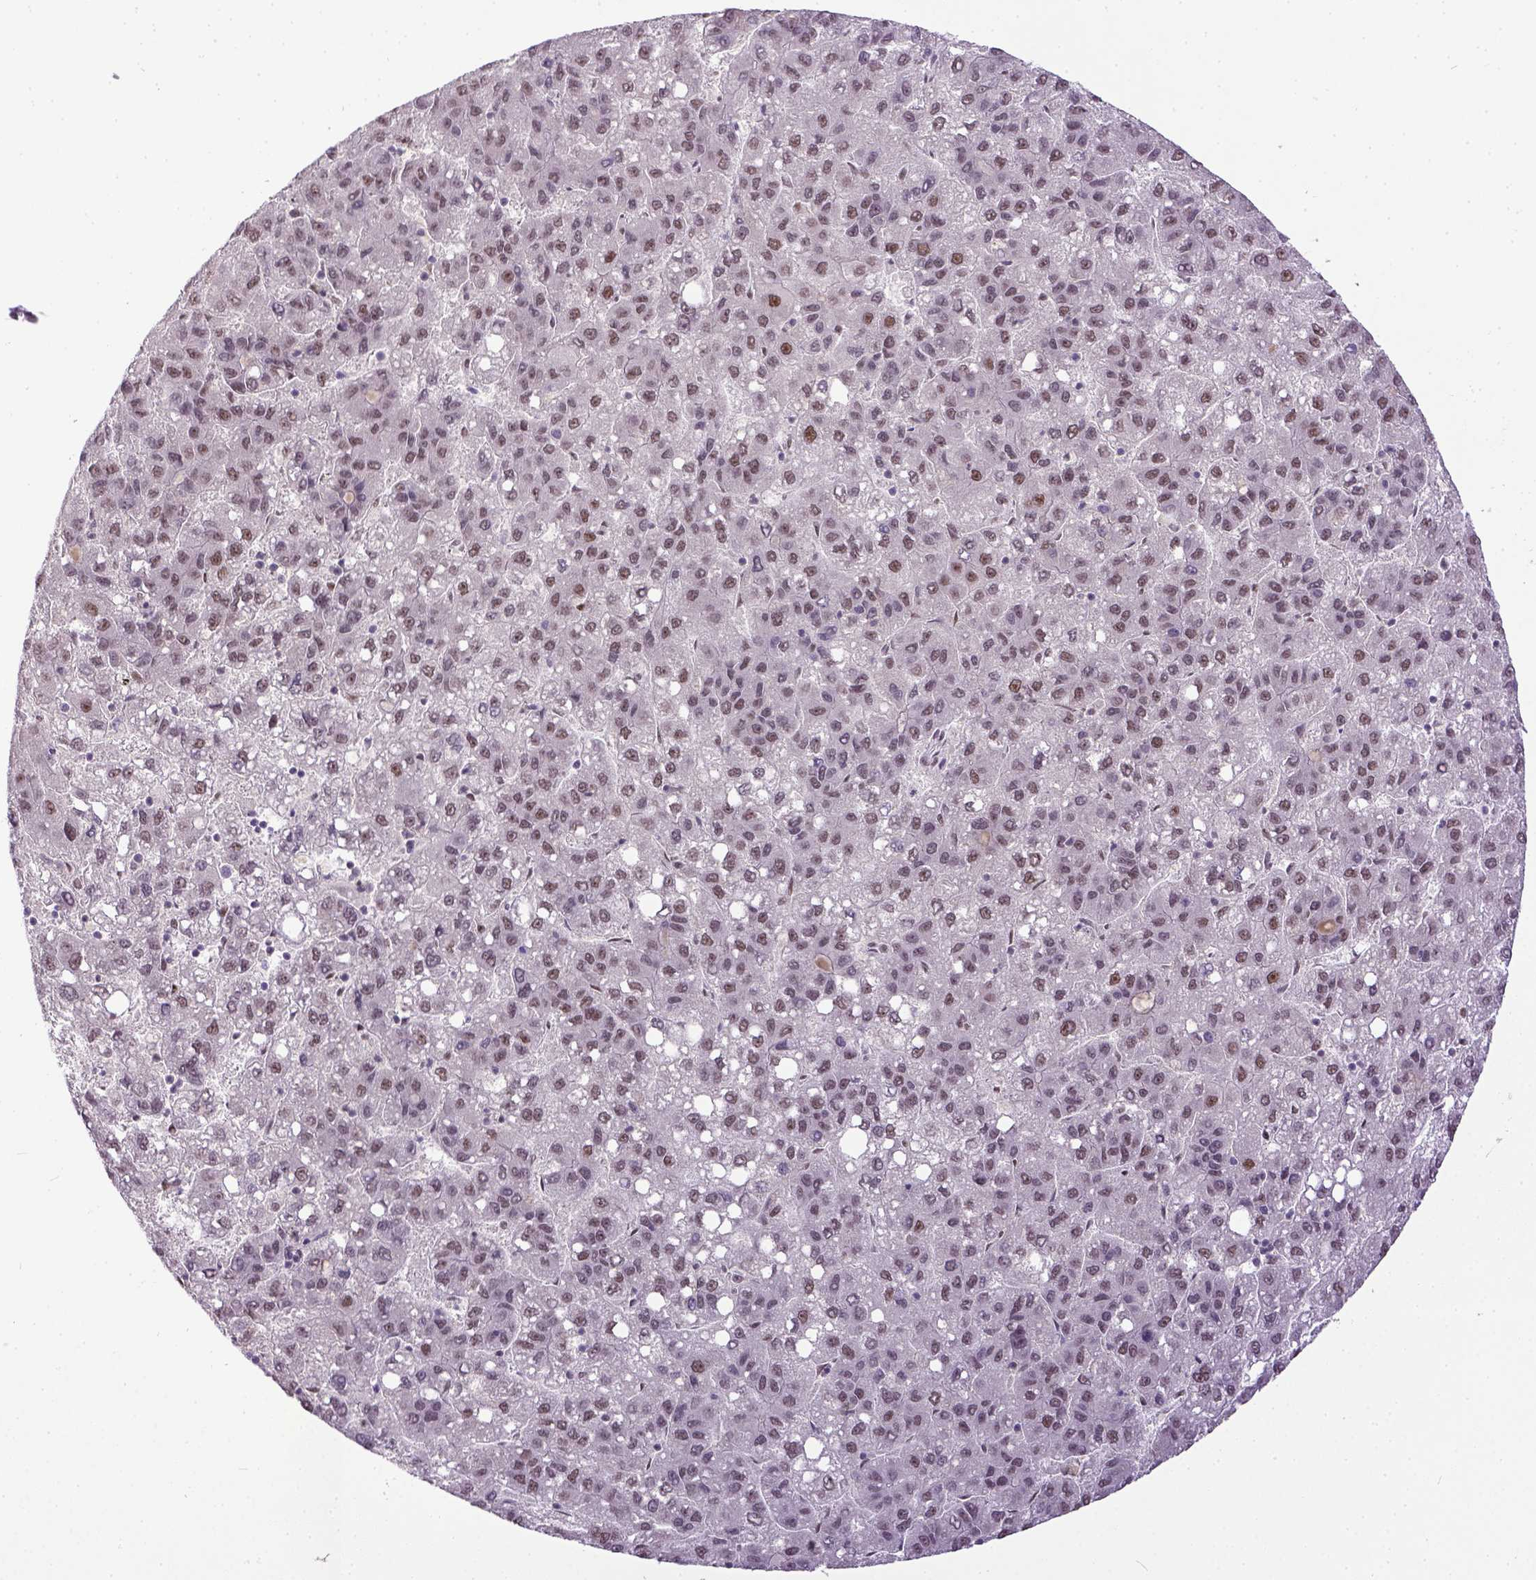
{"staining": {"intensity": "moderate", "quantity": "25%-75%", "location": "nuclear"}, "tissue": "liver cancer", "cell_type": "Tumor cells", "image_type": "cancer", "snomed": [{"axis": "morphology", "description": "Carcinoma, Hepatocellular, NOS"}, {"axis": "topography", "description": "Liver"}], "caption": "A brown stain shows moderate nuclear expression of a protein in human liver cancer tumor cells.", "gene": "ERCC1", "patient": {"sex": "female", "age": 82}}